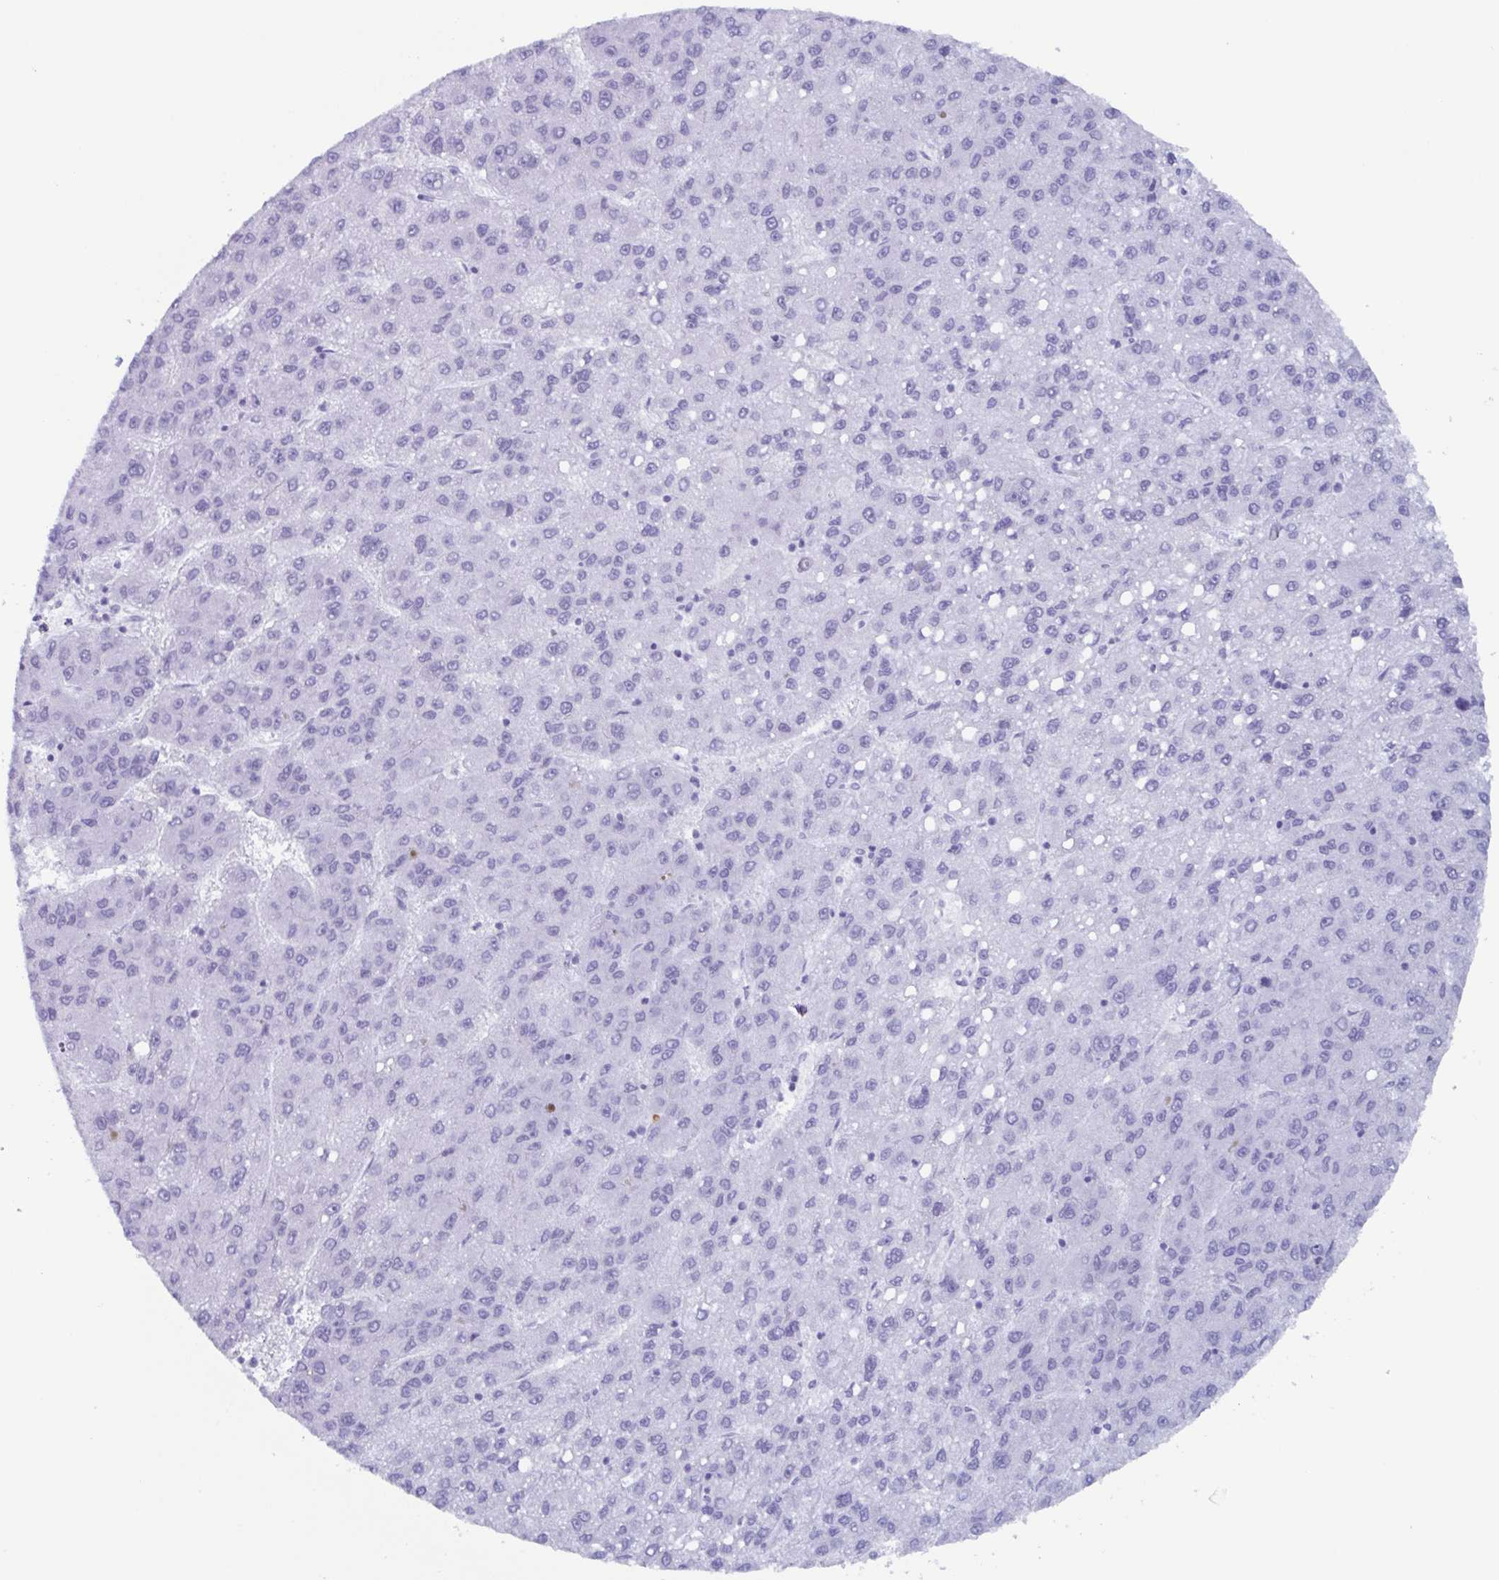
{"staining": {"intensity": "negative", "quantity": "none", "location": "none"}, "tissue": "liver cancer", "cell_type": "Tumor cells", "image_type": "cancer", "snomed": [{"axis": "morphology", "description": "Carcinoma, Hepatocellular, NOS"}, {"axis": "topography", "description": "Liver"}], "caption": "IHC of hepatocellular carcinoma (liver) displays no positivity in tumor cells.", "gene": "BPI", "patient": {"sex": "female", "age": 82}}